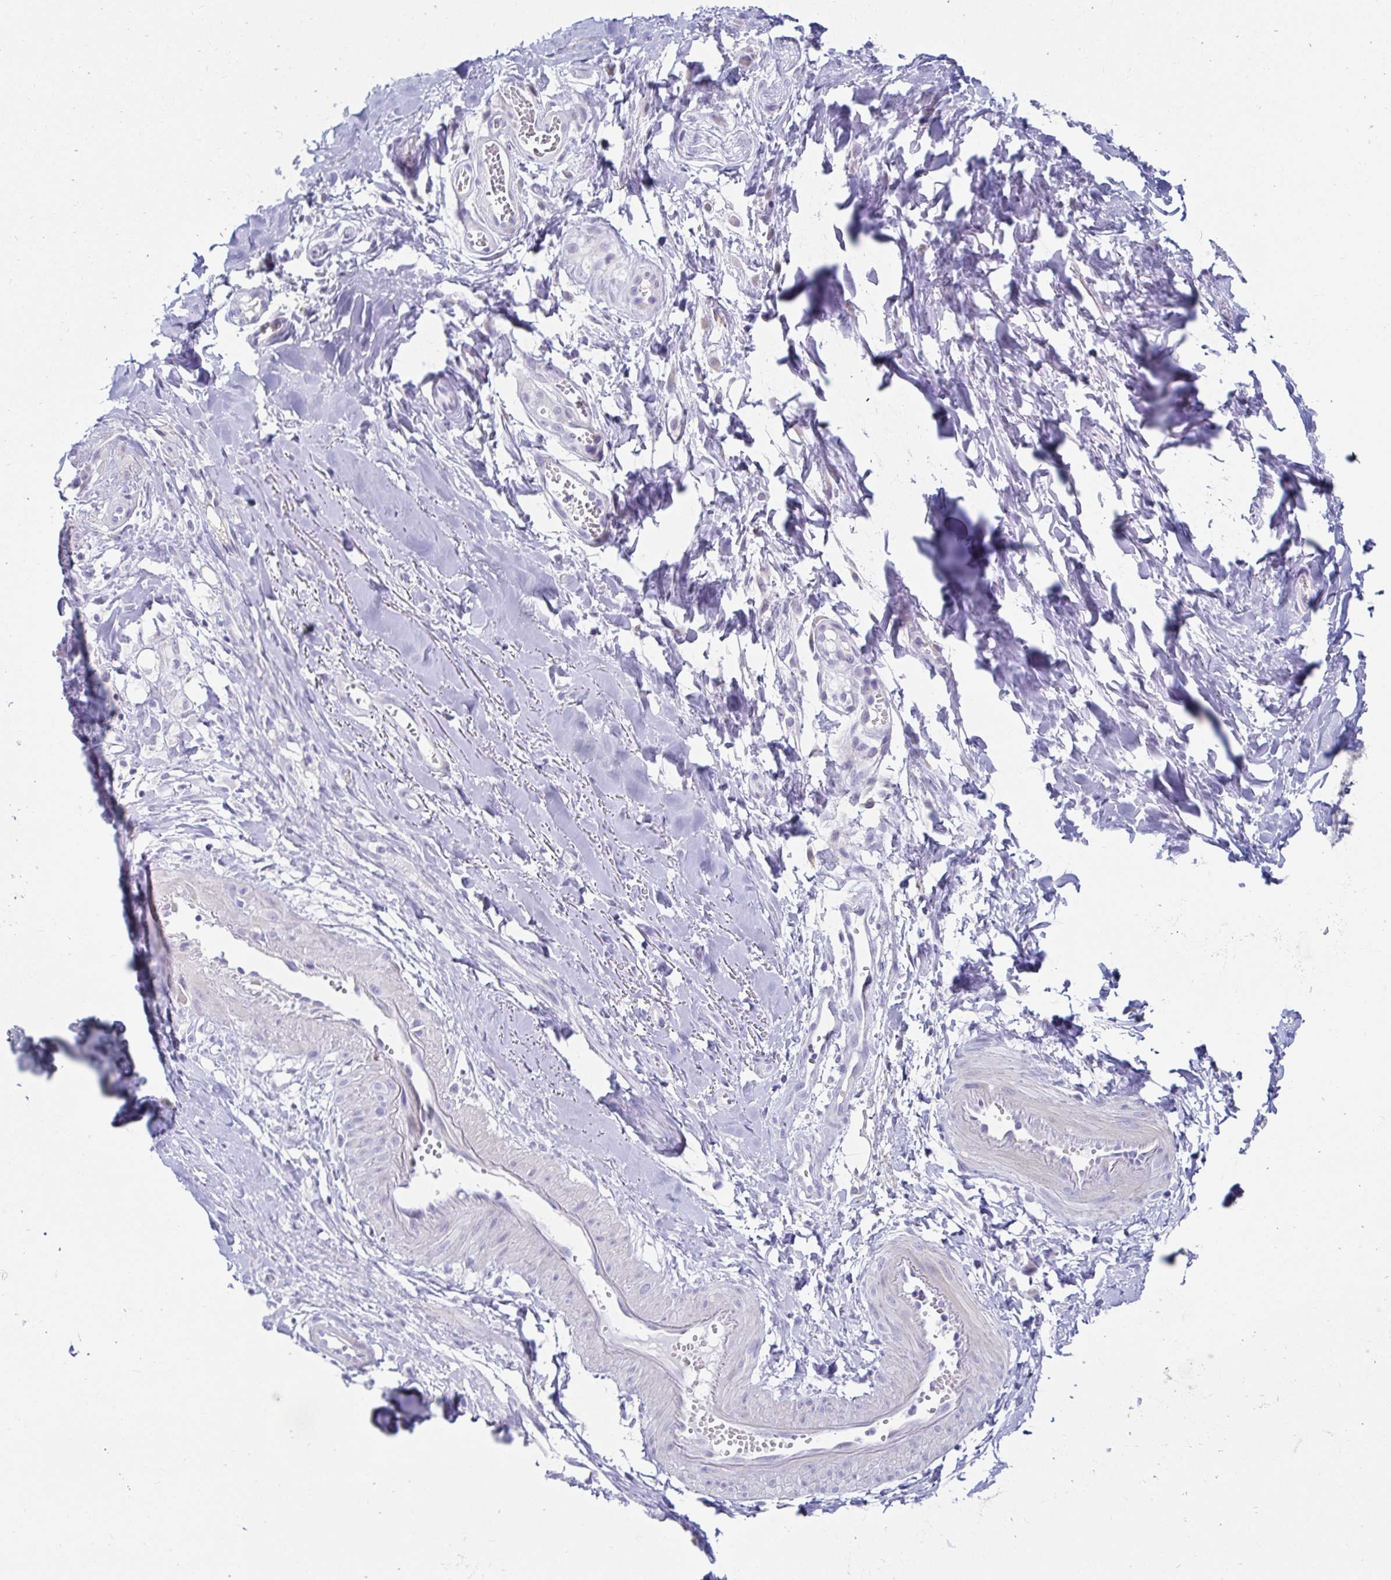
{"staining": {"intensity": "negative", "quantity": "none", "location": "none"}, "tissue": "adipose tissue", "cell_type": "Adipocytes", "image_type": "normal", "snomed": [{"axis": "morphology", "description": "Normal tissue, NOS"}, {"axis": "topography", "description": "Cartilage tissue"}, {"axis": "topography", "description": "Nasopharynx"}, {"axis": "topography", "description": "Thyroid gland"}], "caption": "An immunohistochemistry micrograph of normal adipose tissue is shown. There is no staining in adipocytes of adipose tissue. The staining was performed using DAB to visualize the protein expression in brown, while the nuclei were stained in blue with hematoxylin (Magnification: 20x).", "gene": "C4orf17", "patient": {"sex": "male", "age": 63}}